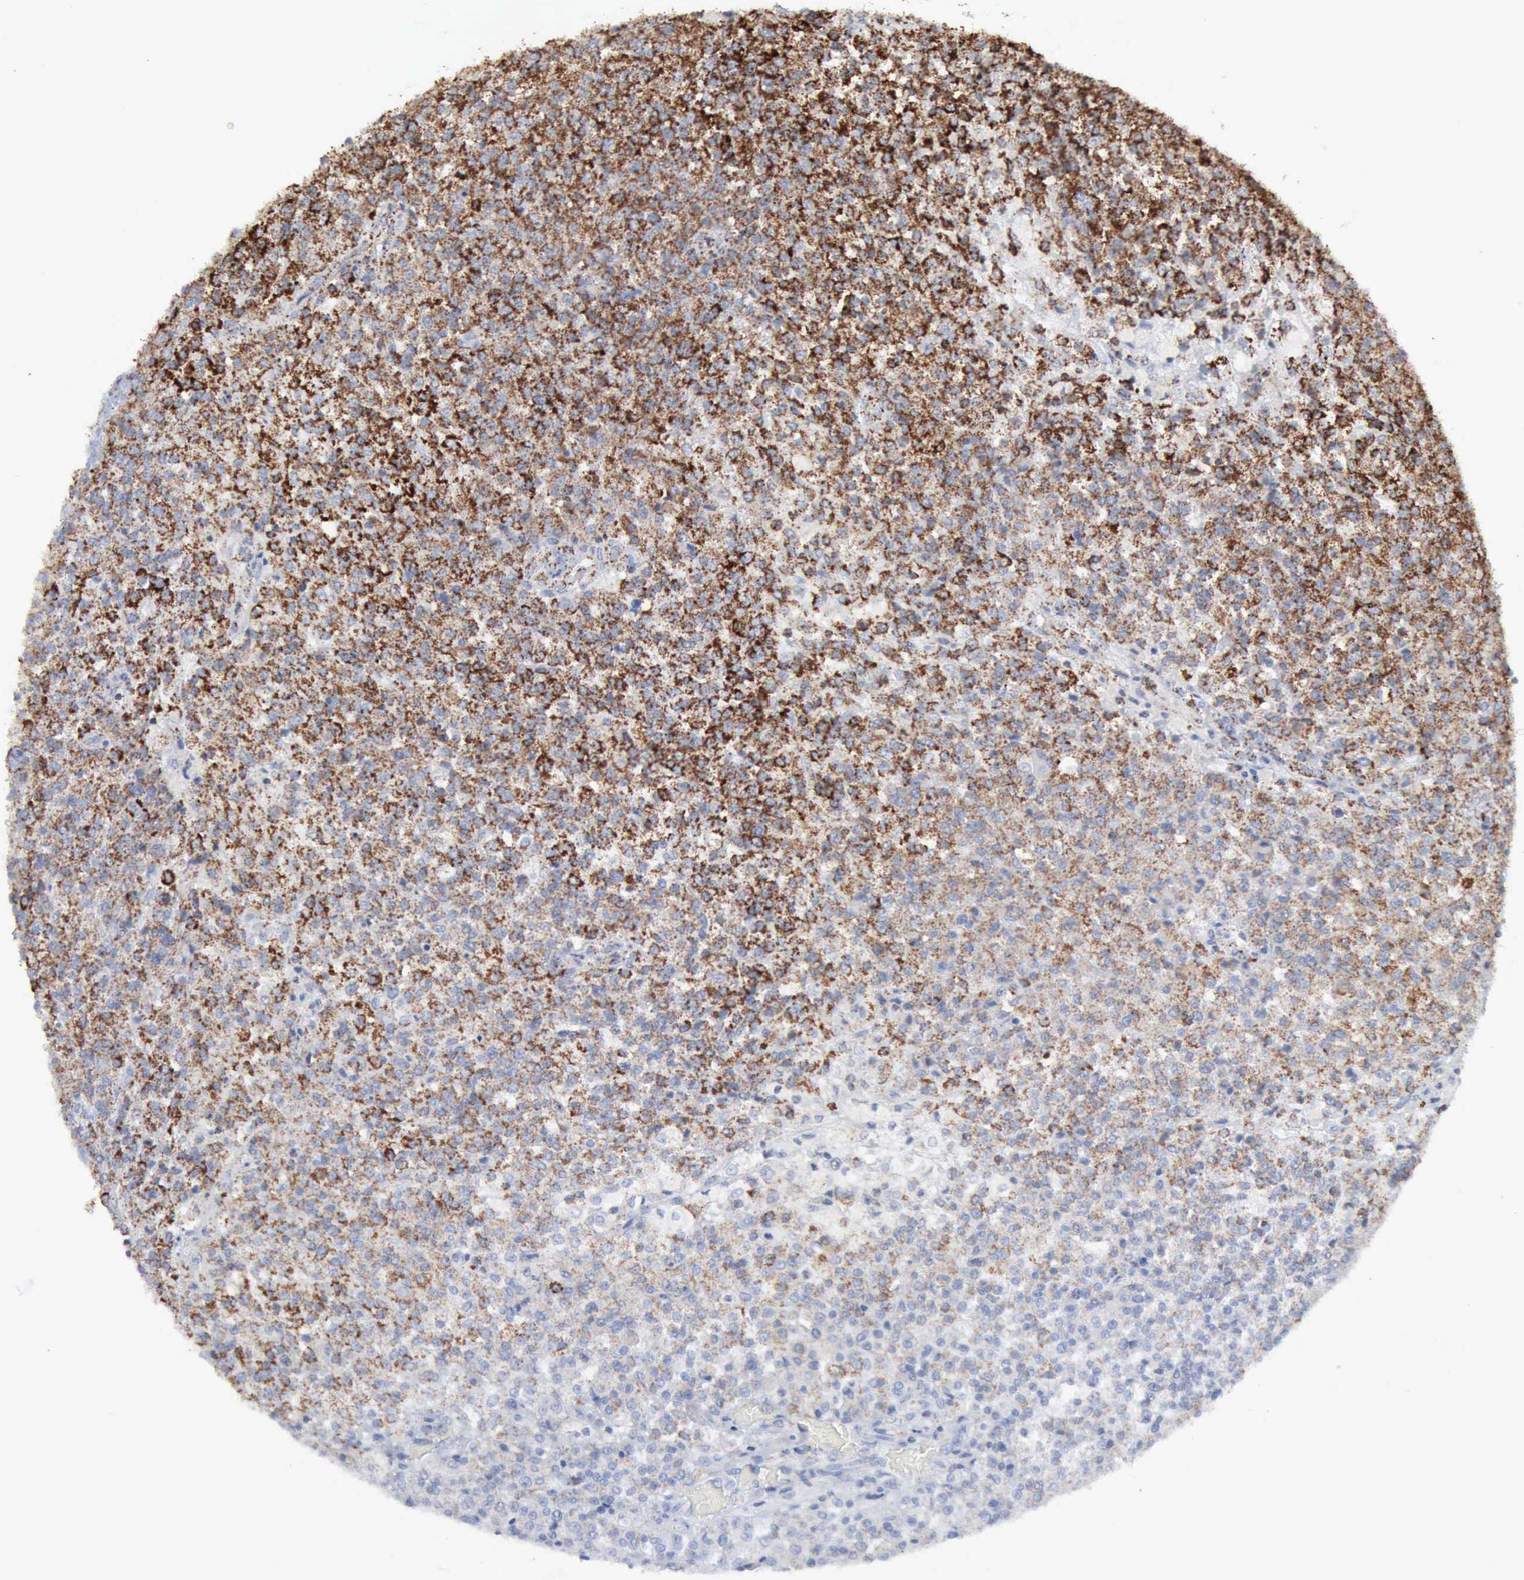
{"staining": {"intensity": "strong", "quantity": "25%-75%", "location": "cytoplasmic/membranous"}, "tissue": "testis cancer", "cell_type": "Tumor cells", "image_type": "cancer", "snomed": [{"axis": "morphology", "description": "Seminoma, NOS"}, {"axis": "topography", "description": "Testis"}], "caption": "Protein staining exhibits strong cytoplasmic/membranous positivity in about 25%-75% of tumor cells in testis cancer. The protein is shown in brown color, while the nuclei are stained blue.", "gene": "ACO2", "patient": {"sex": "male", "age": 59}}